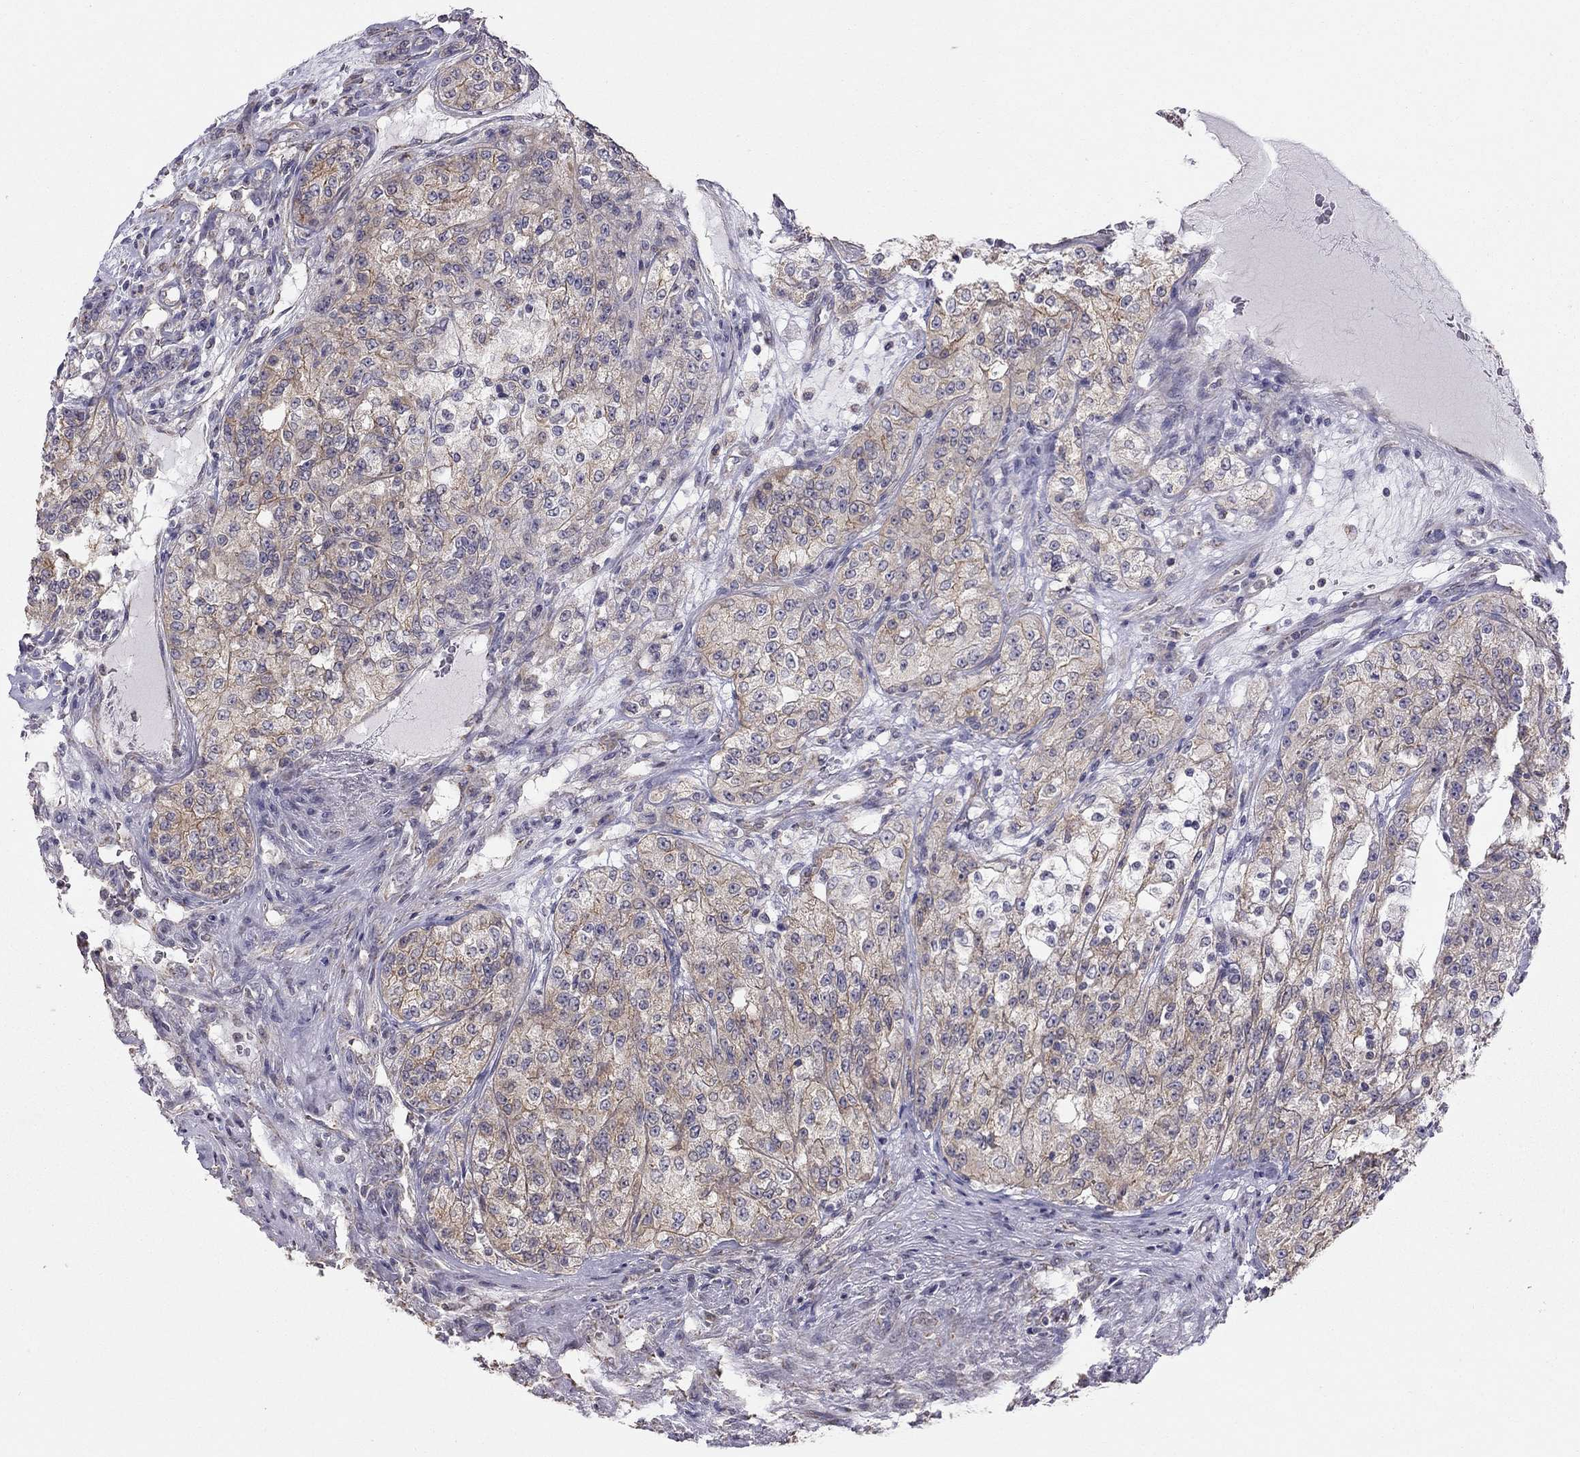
{"staining": {"intensity": "moderate", "quantity": ">75%", "location": "cytoplasmic/membranous"}, "tissue": "renal cancer", "cell_type": "Tumor cells", "image_type": "cancer", "snomed": [{"axis": "morphology", "description": "Adenocarcinoma, NOS"}, {"axis": "topography", "description": "Kidney"}], "caption": "Tumor cells reveal medium levels of moderate cytoplasmic/membranous positivity in approximately >75% of cells in human renal cancer (adenocarcinoma).", "gene": "LRIT3", "patient": {"sex": "female", "age": 63}}